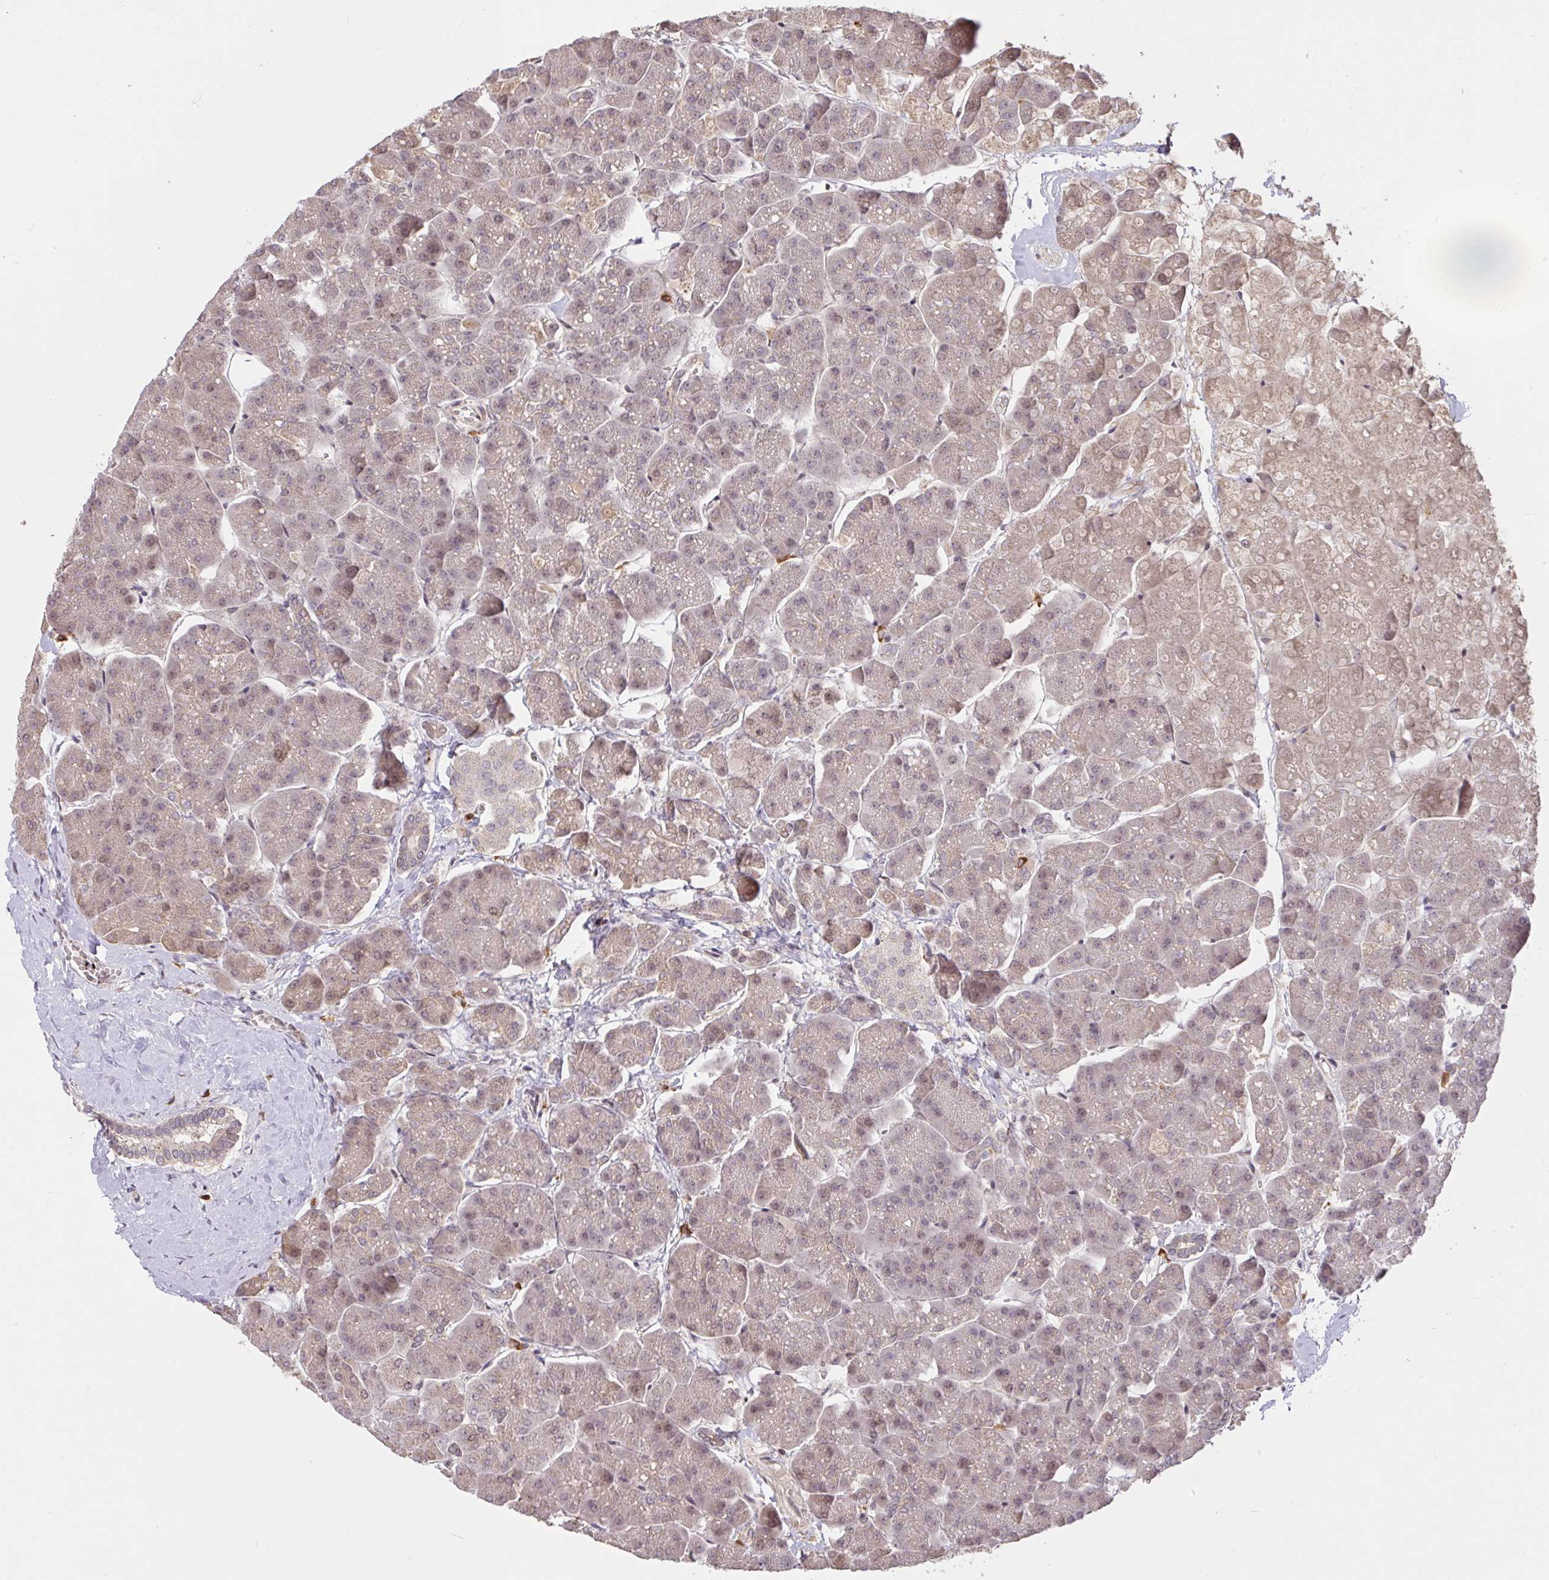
{"staining": {"intensity": "weak", "quantity": "<25%", "location": "nuclear"}, "tissue": "pancreas", "cell_type": "Exocrine glandular cells", "image_type": "normal", "snomed": [{"axis": "morphology", "description": "Normal tissue, NOS"}, {"axis": "topography", "description": "Pancreas"}, {"axis": "topography", "description": "Peripheral nerve tissue"}], "caption": "High magnification brightfield microscopy of normal pancreas stained with DAB (brown) and counterstained with hematoxylin (blue): exocrine glandular cells show no significant positivity. The staining was performed using DAB (3,3'-diaminobenzidine) to visualize the protein expression in brown, while the nuclei were stained in blue with hematoxylin (Magnification: 20x).", "gene": "FCER1A", "patient": {"sex": "male", "age": 54}}